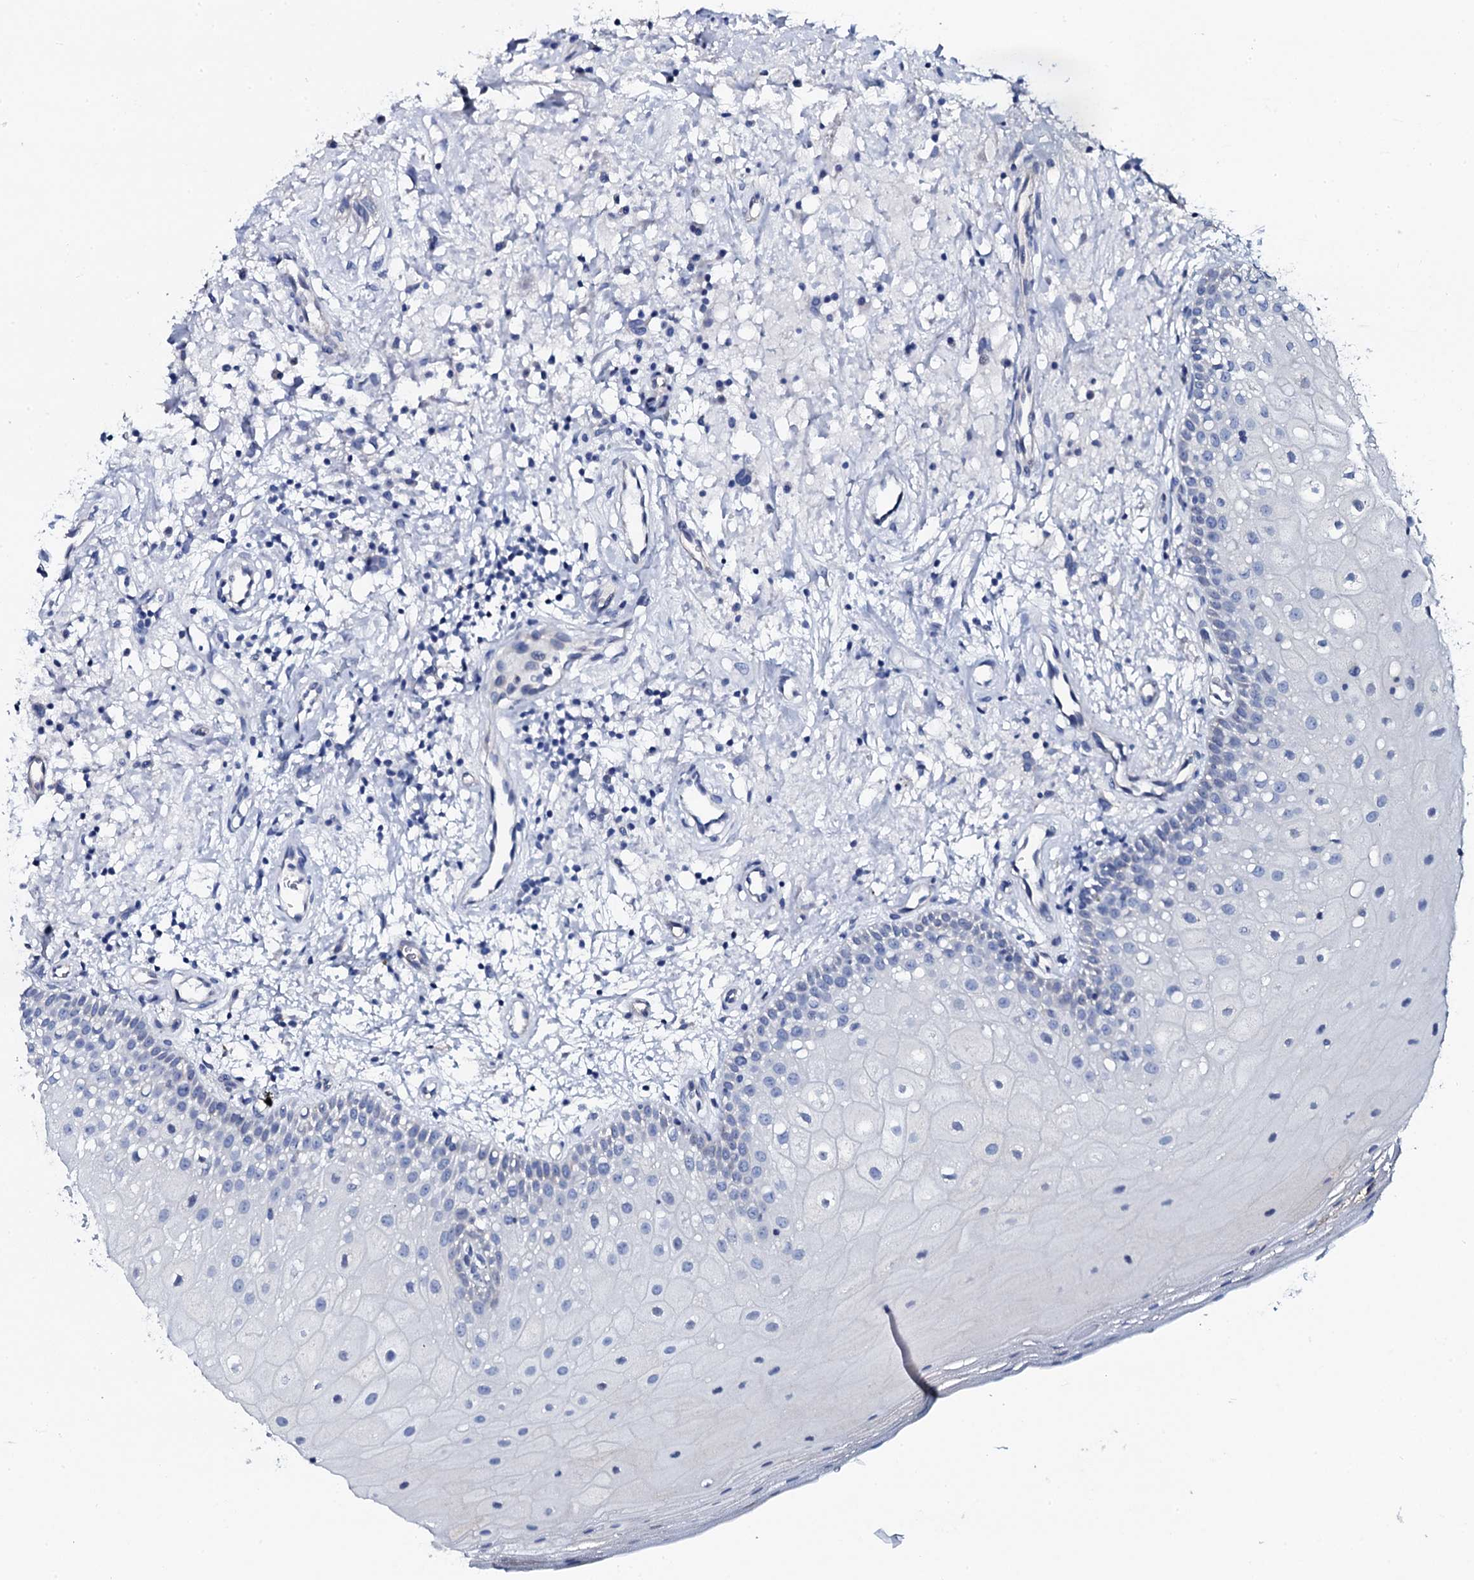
{"staining": {"intensity": "negative", "quantity": "none", "location": "none"}, "tissue": "oral mucosa", "cell_type": "Squamous epithelial cells", "image_type": "normal", "snomed": [{"axis": "morphology", "description": "Normal tissue, NOS"}, {"axis": "topography", "description": "Oral tissue"}], "caption": "Immunohistochemistry image of benign oral mucosa stained for a protein (brown), which shows no positivity in squamous epithelial cells.", "gene": "GYS2", "patient": {"sex": "male", "age": 74}}